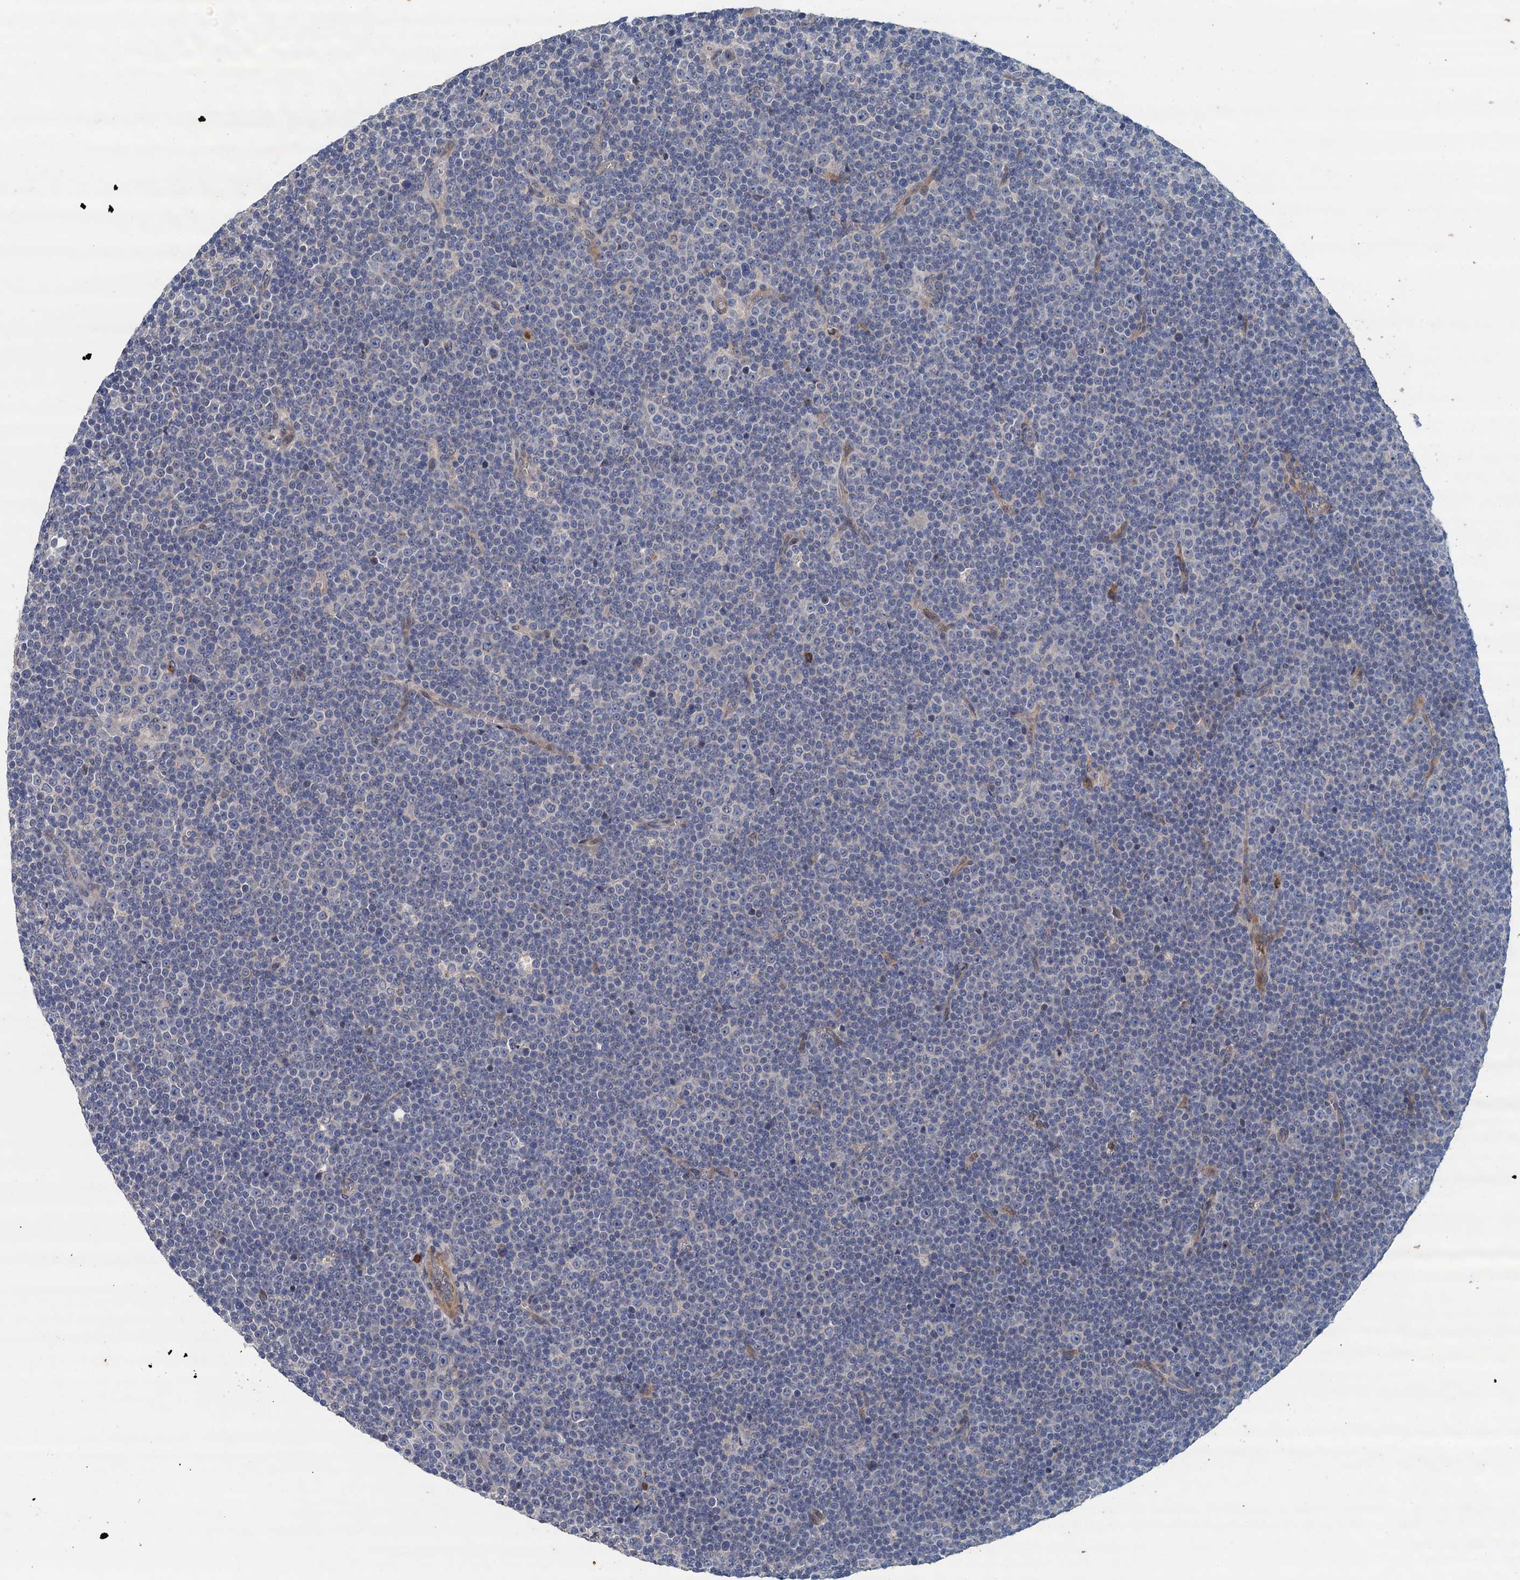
{"staining": {"intensity": "negative", "quantity": "none", "location": "none"}, "tissue": "lymphoma", "cell_type": "Tumor cells", "image_type": "cancer", "snomed": [{"axis": "morphology", "description": "Malignant lymphoma, non-Hodgkin's type, Low grade"}, {"axis": "topography", "description": "Lymph node"}], "caption": "Immunohistochemical staining of lymphoma shows no significant positivity in tumor cells.", "gene": "TPCN1", "patient": {"sex": "female", "age": 67}}